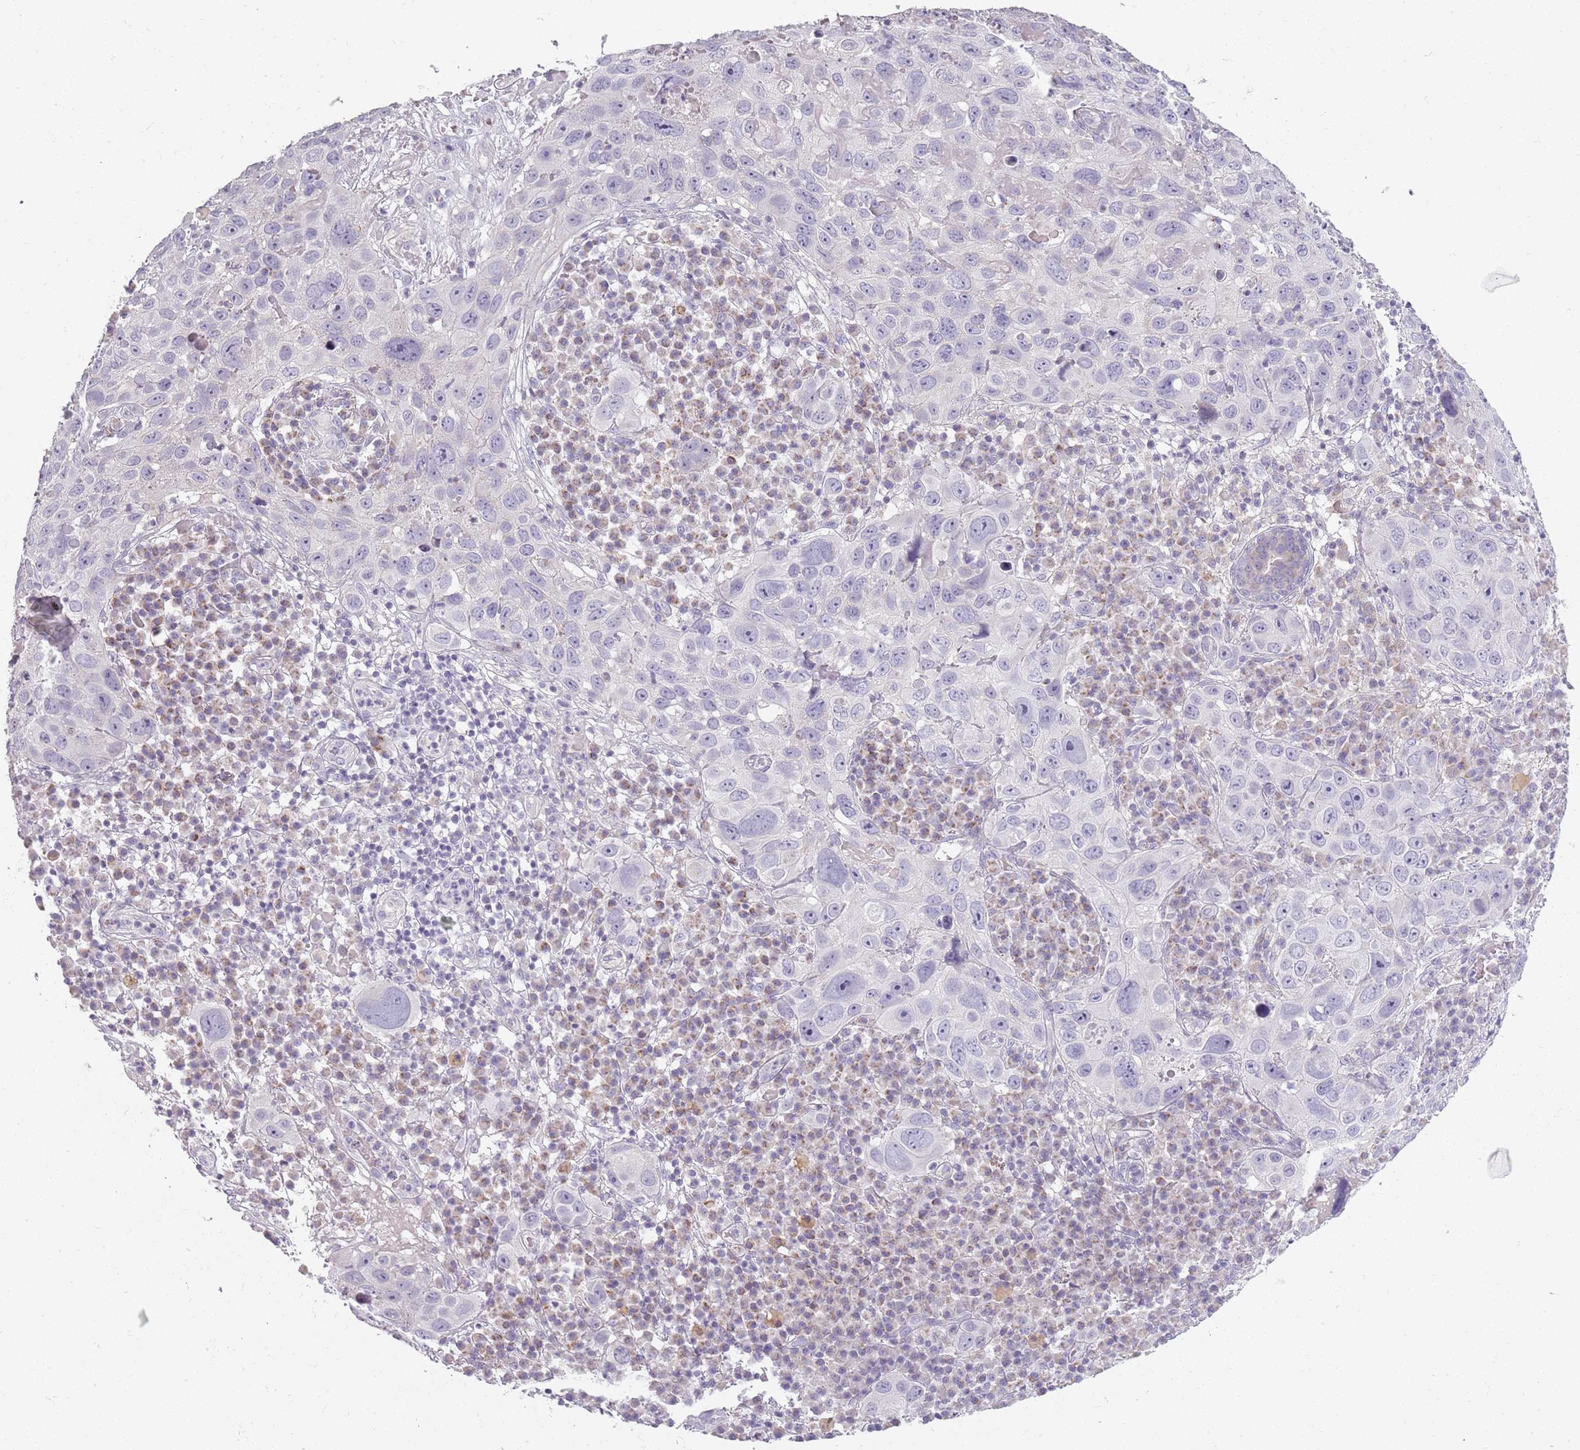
{"staining": {"intensity": "negative", "quantity": "none", "location": "none"}, "tissue": "skin cancer", "cell_type": "Tumor cells", "image_type": "cancer", "snomed": [{"axis": "morphology", "description": "Squamous cell carcinoma in situ, NOS"}, {"axis": "morphology", "description": "Squamous cell carcinoma, NOS"}, {"axis": "topography", "description": "Skin"}], "caption": "An image of human squamous cell carcinoma (skin) is negative for staining in tumor cells. The staining is performed using DAB brown chromogen with nuclei counter-stained in using hematoxylin.", "gene": "SYNGR3", "patient": {"sex": "male", "age": 93}}